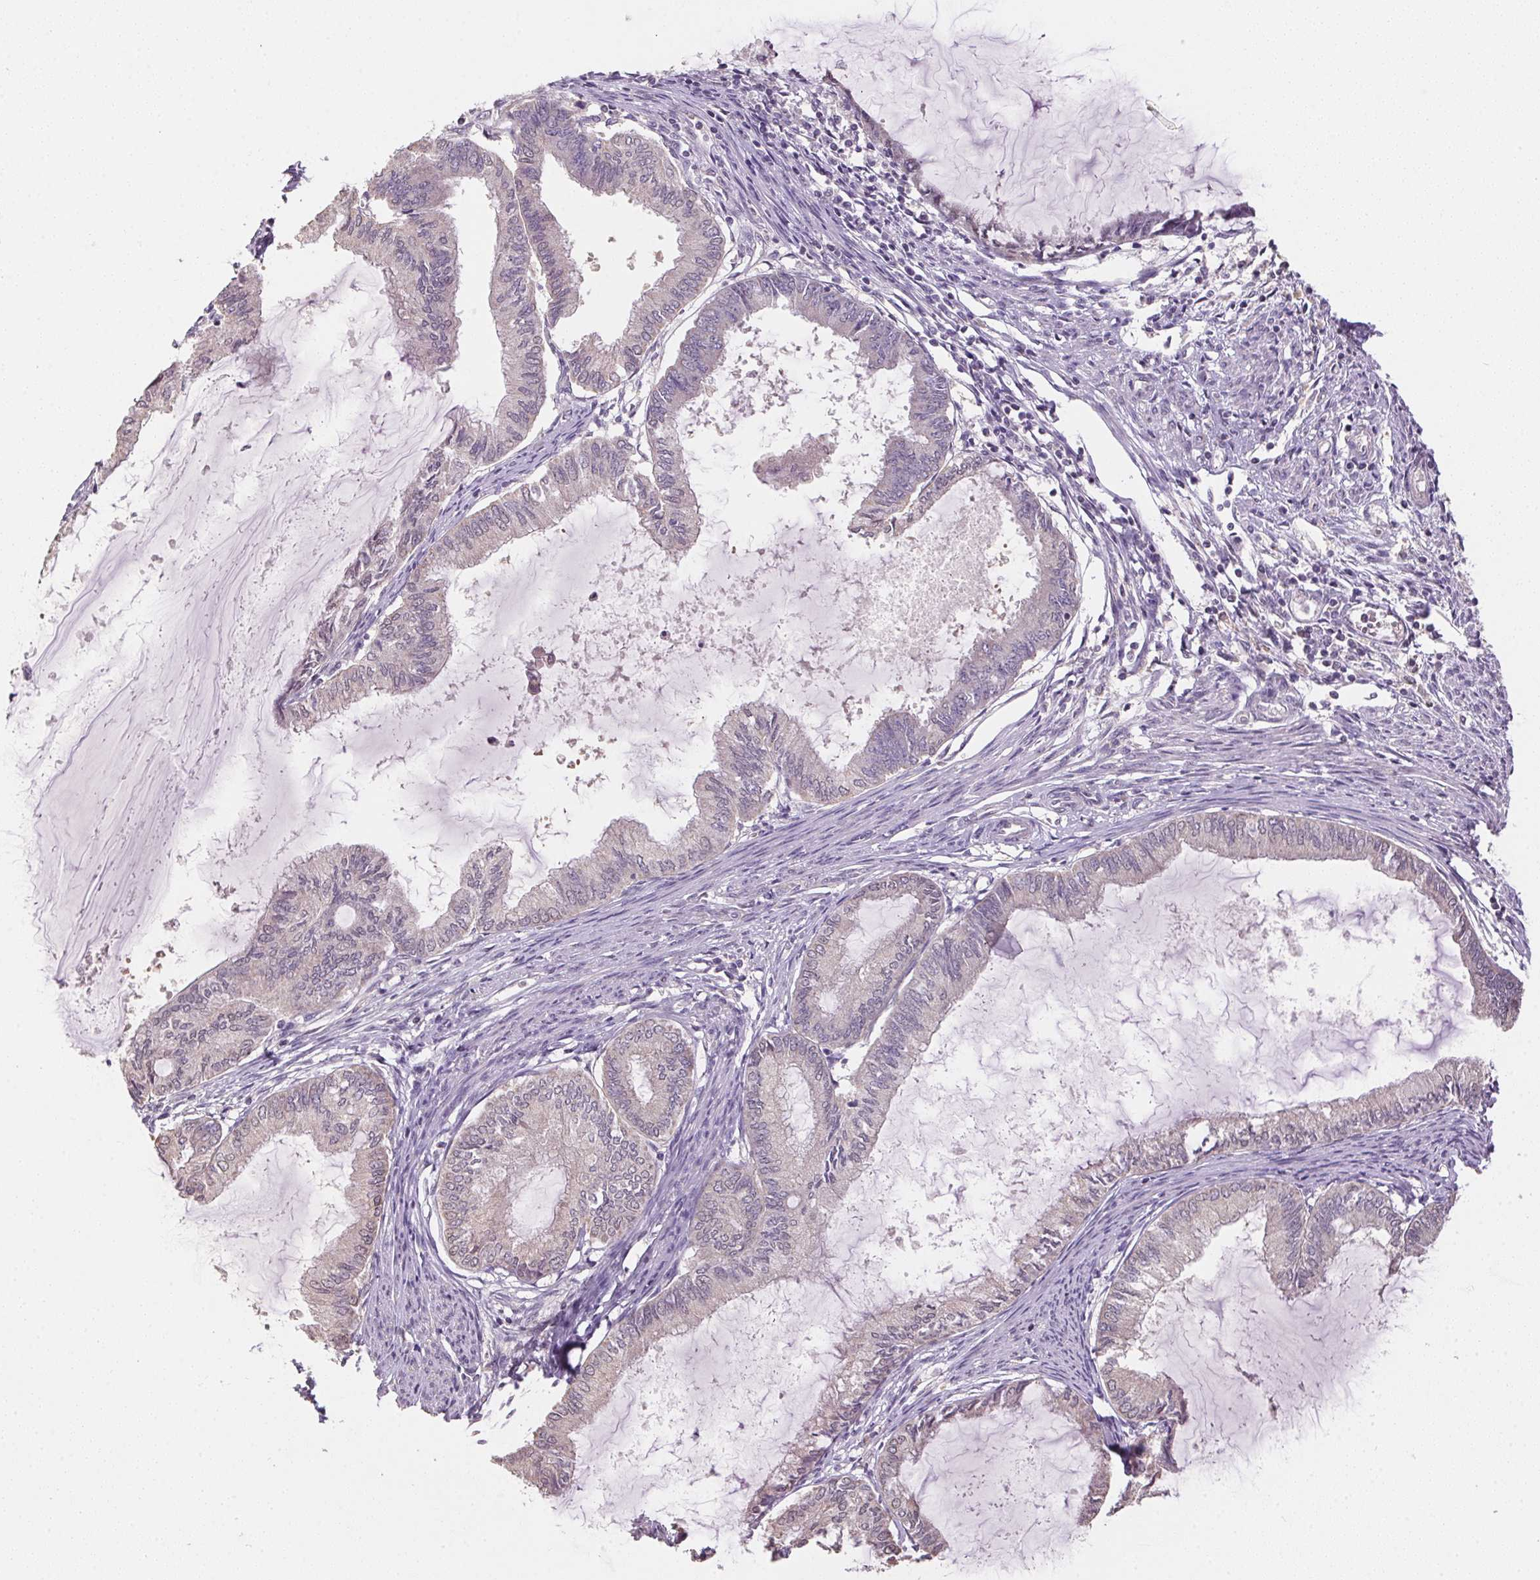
{"staining": {"intensity": "negative", "quantity": "none", "location": "none"}, "tissue": "endometrial cancer", "cell_type": "Tumor cells", "image_type": "cancer", "snomed": [{"axis": "morphology", "description": "Adenocarcinoma, NOS"}, {"axis": "topography", "description": "Endometrium"}], "caption": "There is no significant positivity in tumor cells of adenocarcinoma (endometrial).", "gene": "ALDH8A1", "patient": {"sex": "female", "age": 86}}